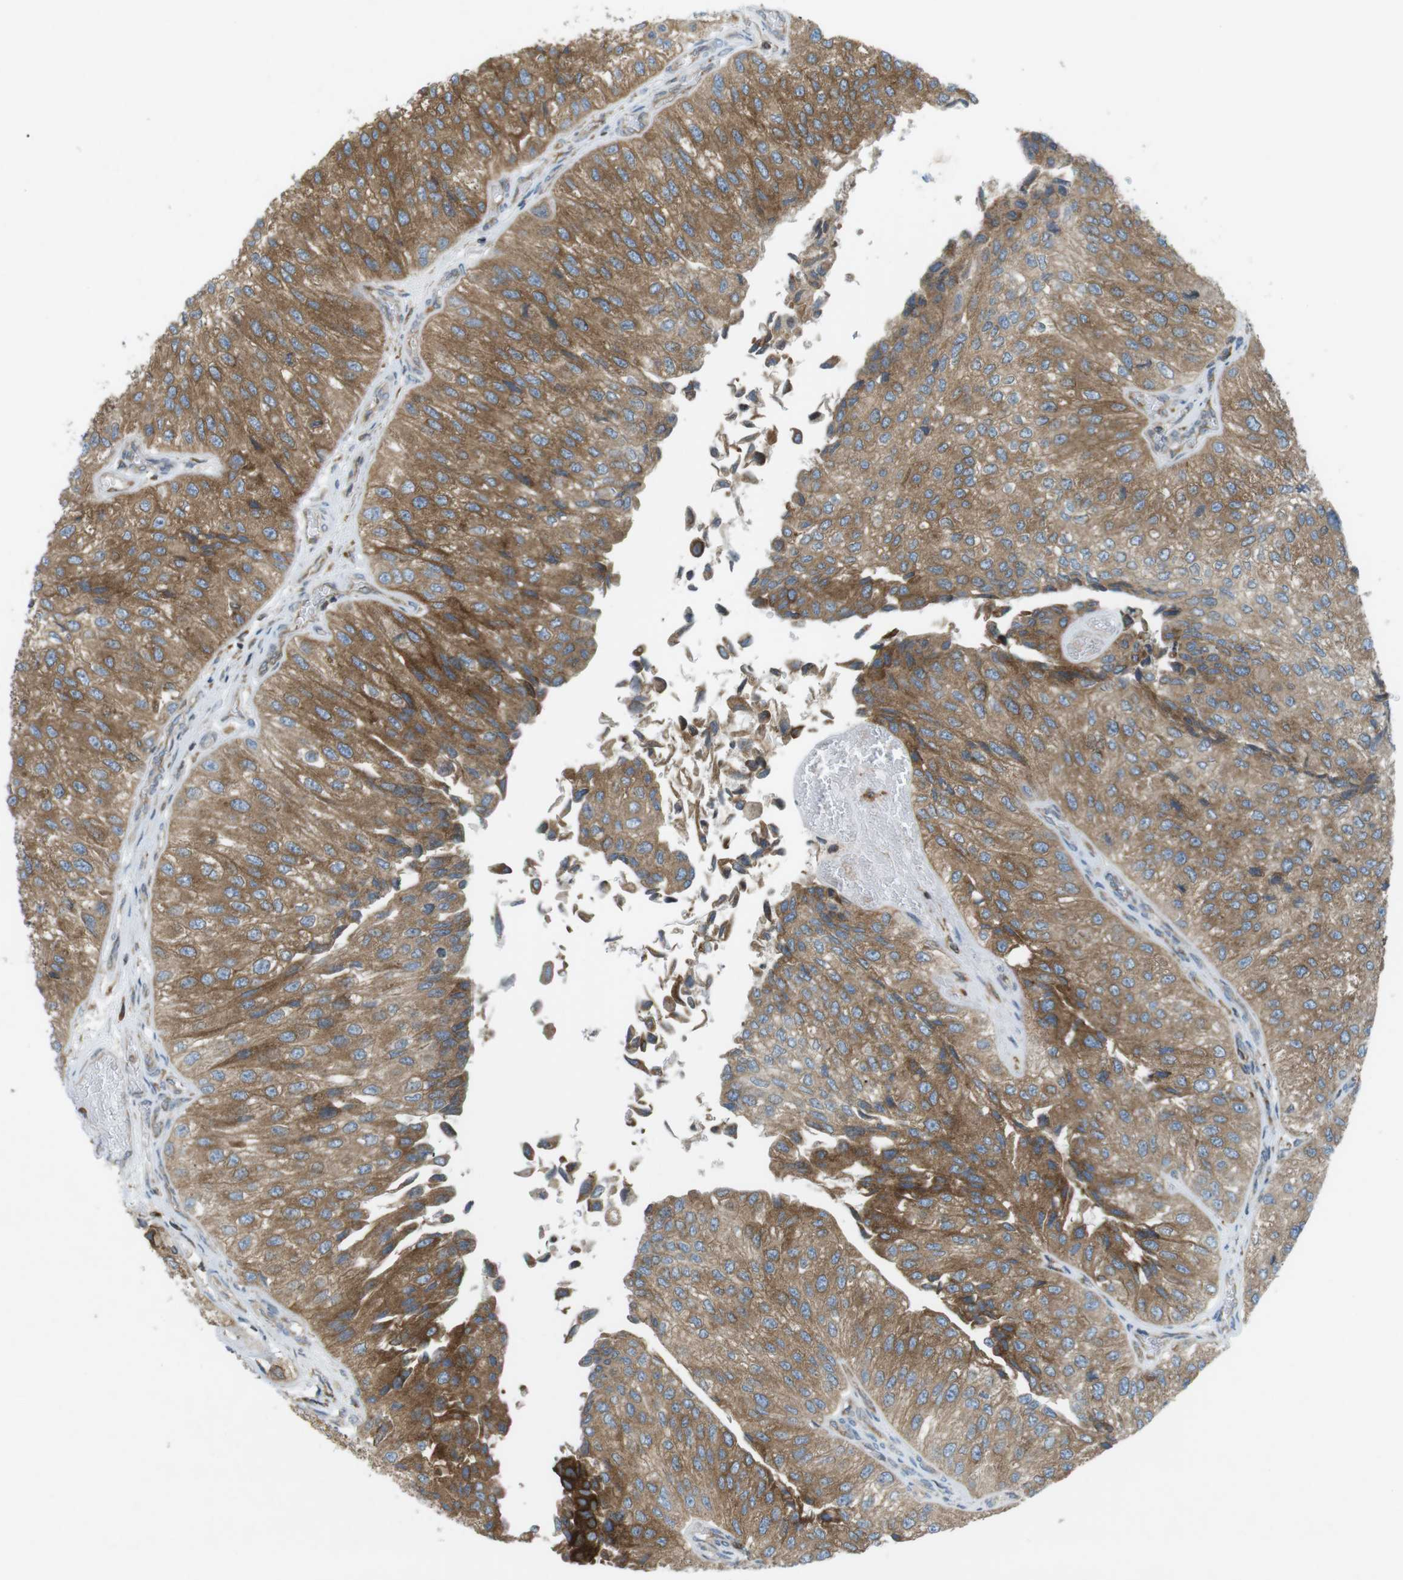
{"staining": {"intensity": "moderate", "quantity": ">75%", "location": "cytoplasmic/membranous"}, "tissue": "urothelial cancer", "cell_type": "Tumor cells", "image_type": "cancer", "snomed": [{"axis": "morphology", "description": "Urothelial carcinoma, High grade"}, {"axis": "topography", "description": "Kidney"}, {"axis": "topography", "description": "Urinary bladder"}], "caption": "Immunohistochemistry histopathology image of neoplastic tissue: human urothelial cancer stained using immunohistochemistry demonstrates medium levels of moderate protein expression localized specifically in the cytoplasmic/membranous of tumor cells, appearing as a cytoplasmic/membranous brown color.", "gene": "FLII", "patient": {"sex": "male", "age": 77}}